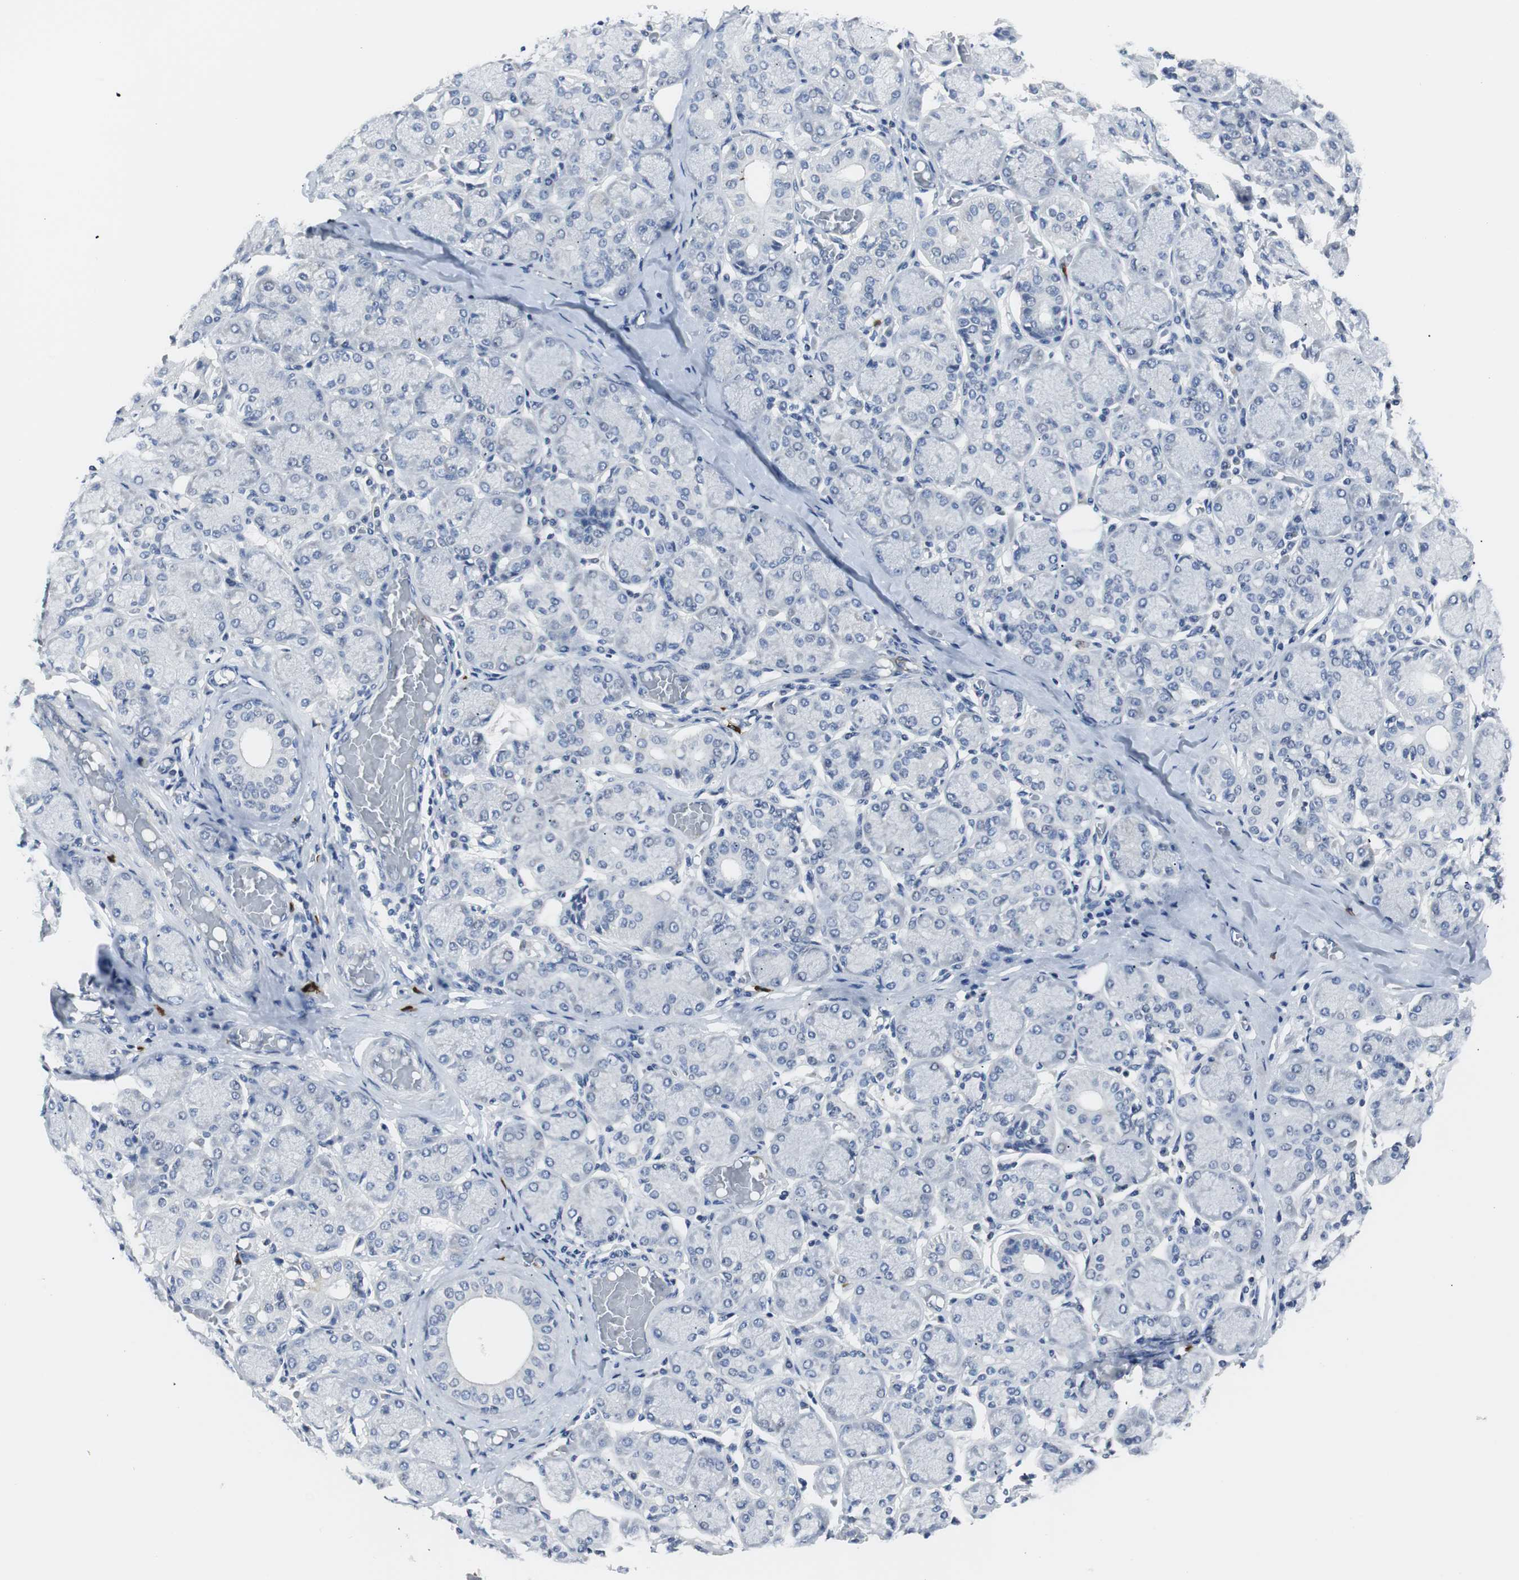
{"staining": {"intensity": "negative", "quantity": "none", "location": "none"}, "tissue": "salivary gland", "cell_type": "Glandular cells", "image_type": "normal", "snomed": [{"axis": "morphology", "description": "Normal tissue, NOS"}, {"axis": "topography", "description": "Salivary gland"}], "caption": "Photomicrograph shows no protein expression in glandular cells of unremarkable salivary gland.", "gene": "RASA1", "patient": {"sex": "female", "age": 24}}